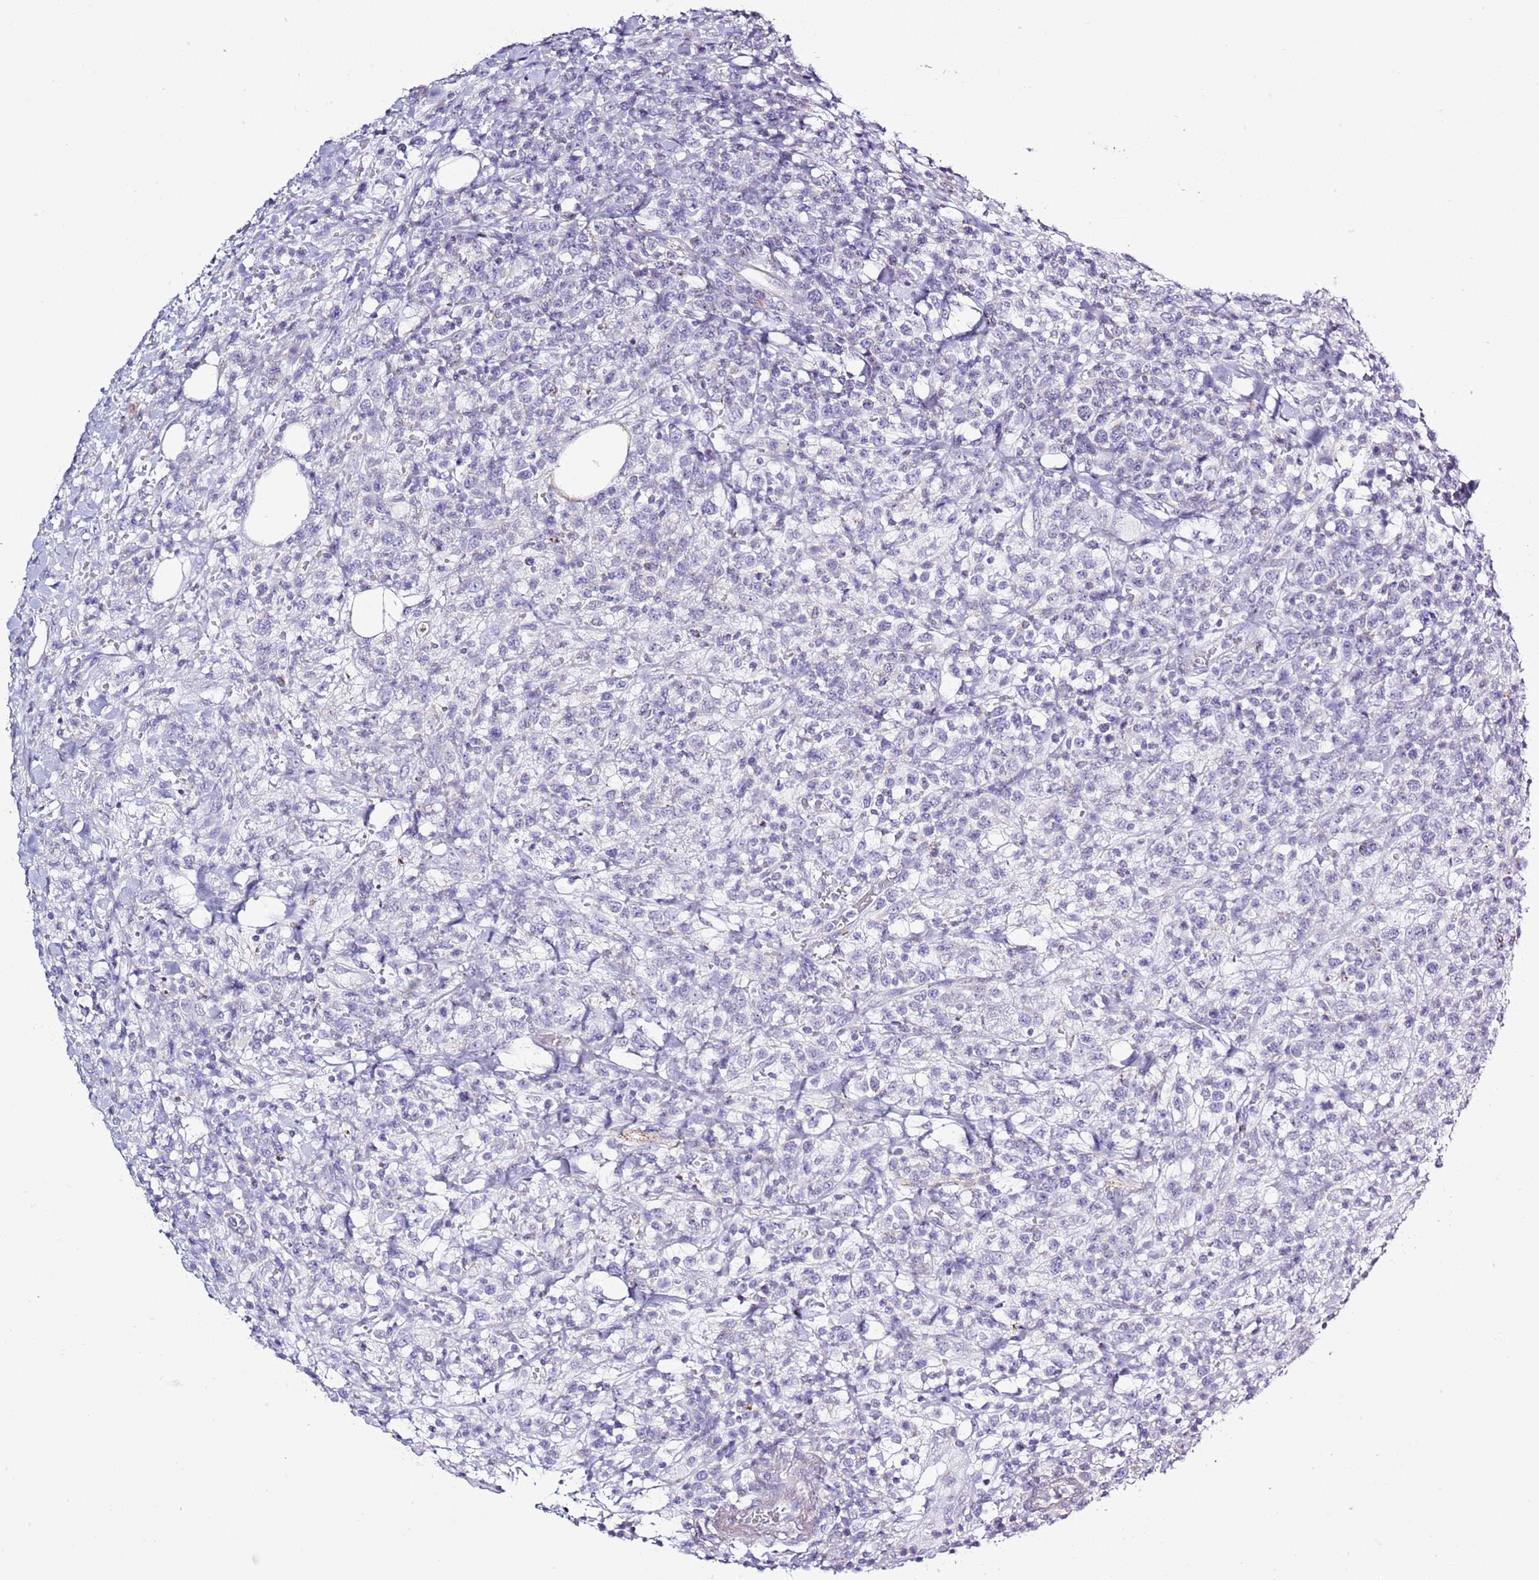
{"staining": {"intensity": "negative", "quantity": "none", "location": "none"}, "tissue": "lymphoma", "cell_type": "Tumor cells", "image_type": "cancer", "snomed": [{"axis": "morphology", "description": "Malignant lymphoma, non-Hodgkin's type, High grade"}, {"axis": "topography", "description": "Colon"}], "caption": "Tumor cells show no significant staining in high-grade malignant lymphoma, non-Hodgkin's type. Brightfield microscopy of immunohistochemistry (IHC) stained with DAB (3,3'-diaminobenzidine) (brown) and hematoxylin (blue), captured at high magnification.", "gene": "SLC23A1", "patient": {"sex": "female", "age": 53}}